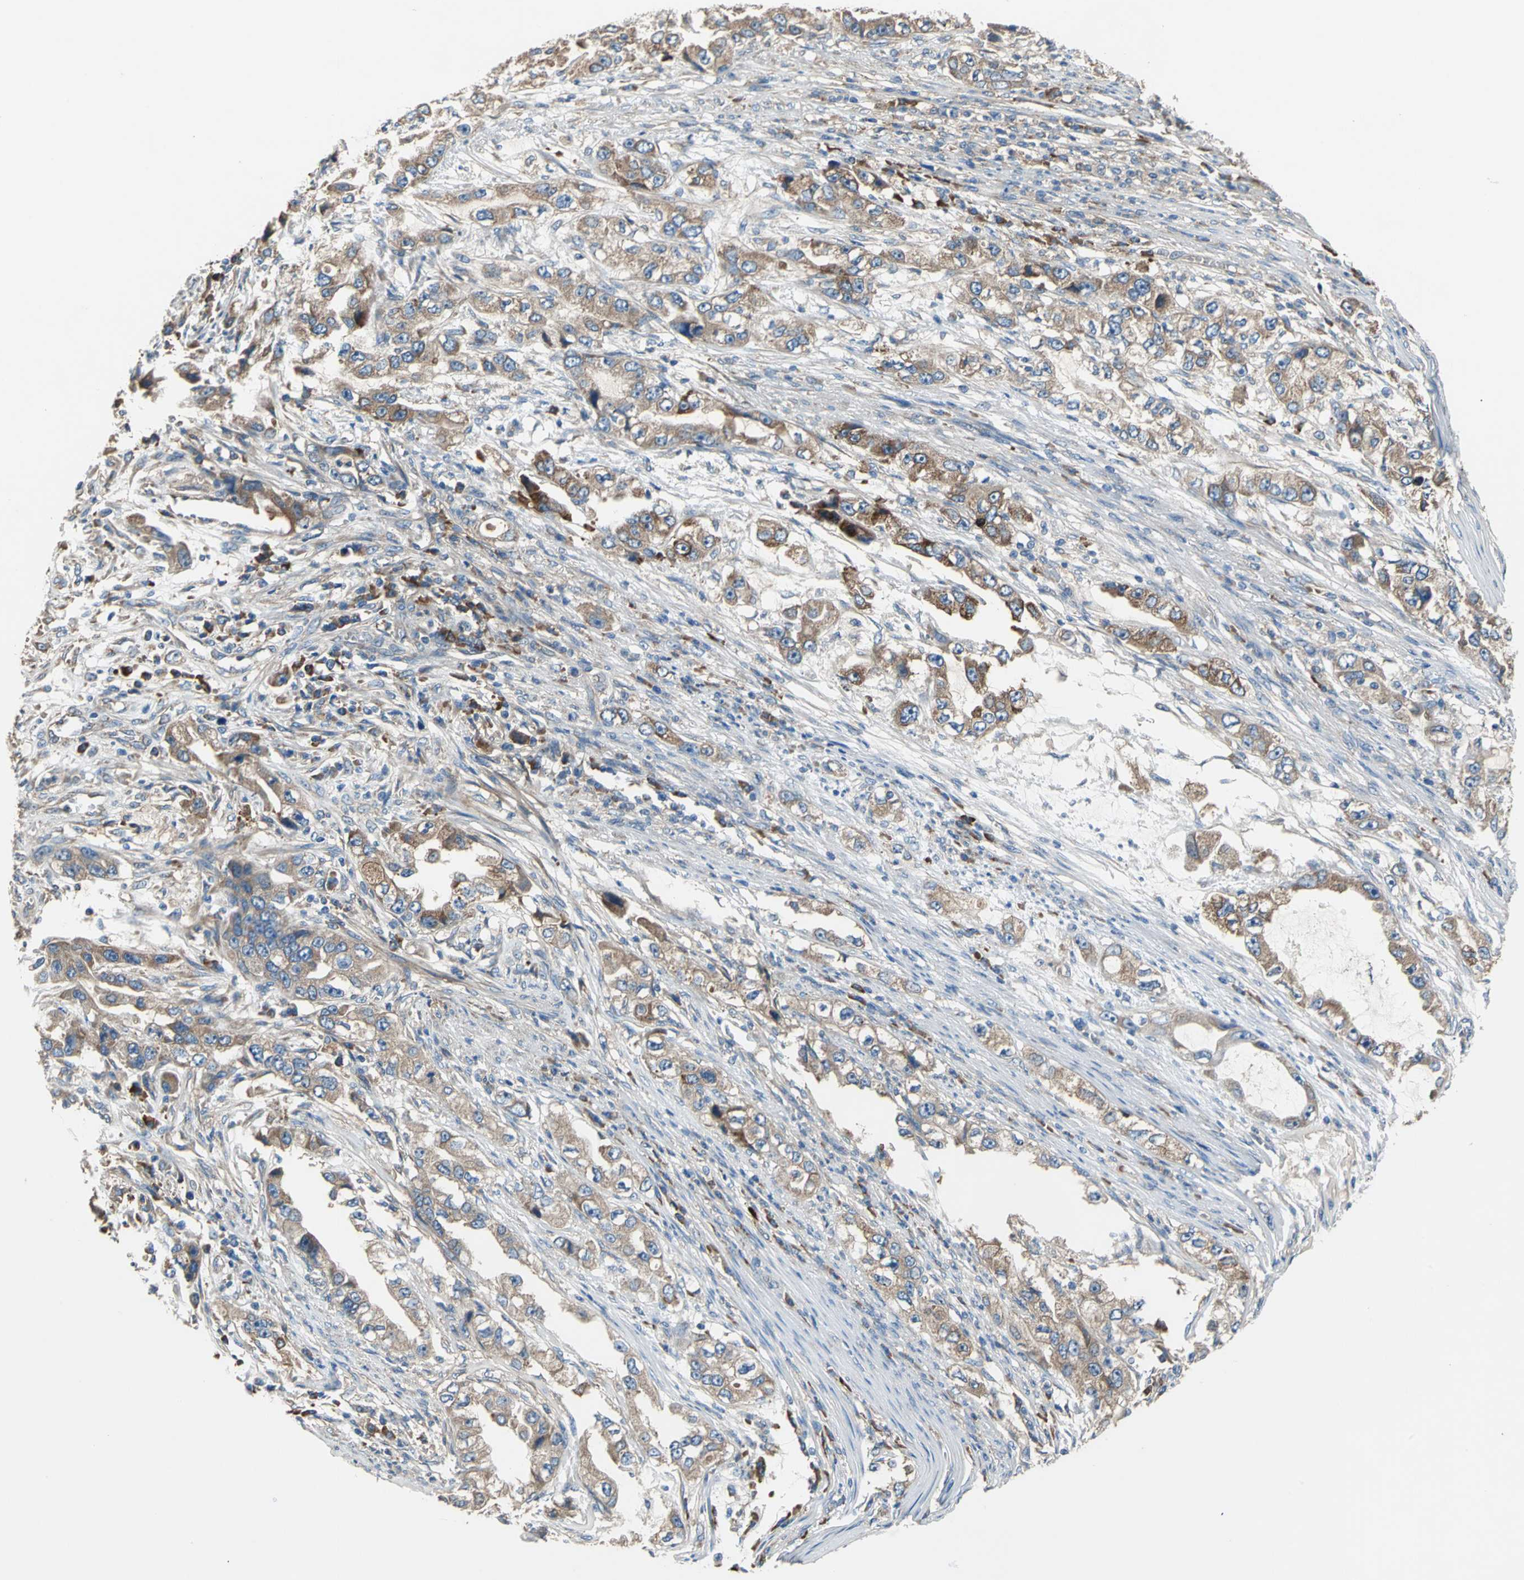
{"staining": {"intensity": "moderate", "quantity": ">75%", "location": "cytoplasmic/membranous"}, "tissue": "stomach cancer", "cell_type": "Tumor cells", "image_type": "cancer", "snomed": [{"axis": "morphology", "description": "Adenocarcinoma, NOS"}, {"axis": "topography", "description": "Stomach, lower"}], "caption": "This is an image of IHC staining of stomach cancer (adenocarcinoma), which shows moderate expression in the cytoplasmic/membranous of tumor cells.", "gene": "HEPH", "patient": {"sex": "female", "age": 93}}